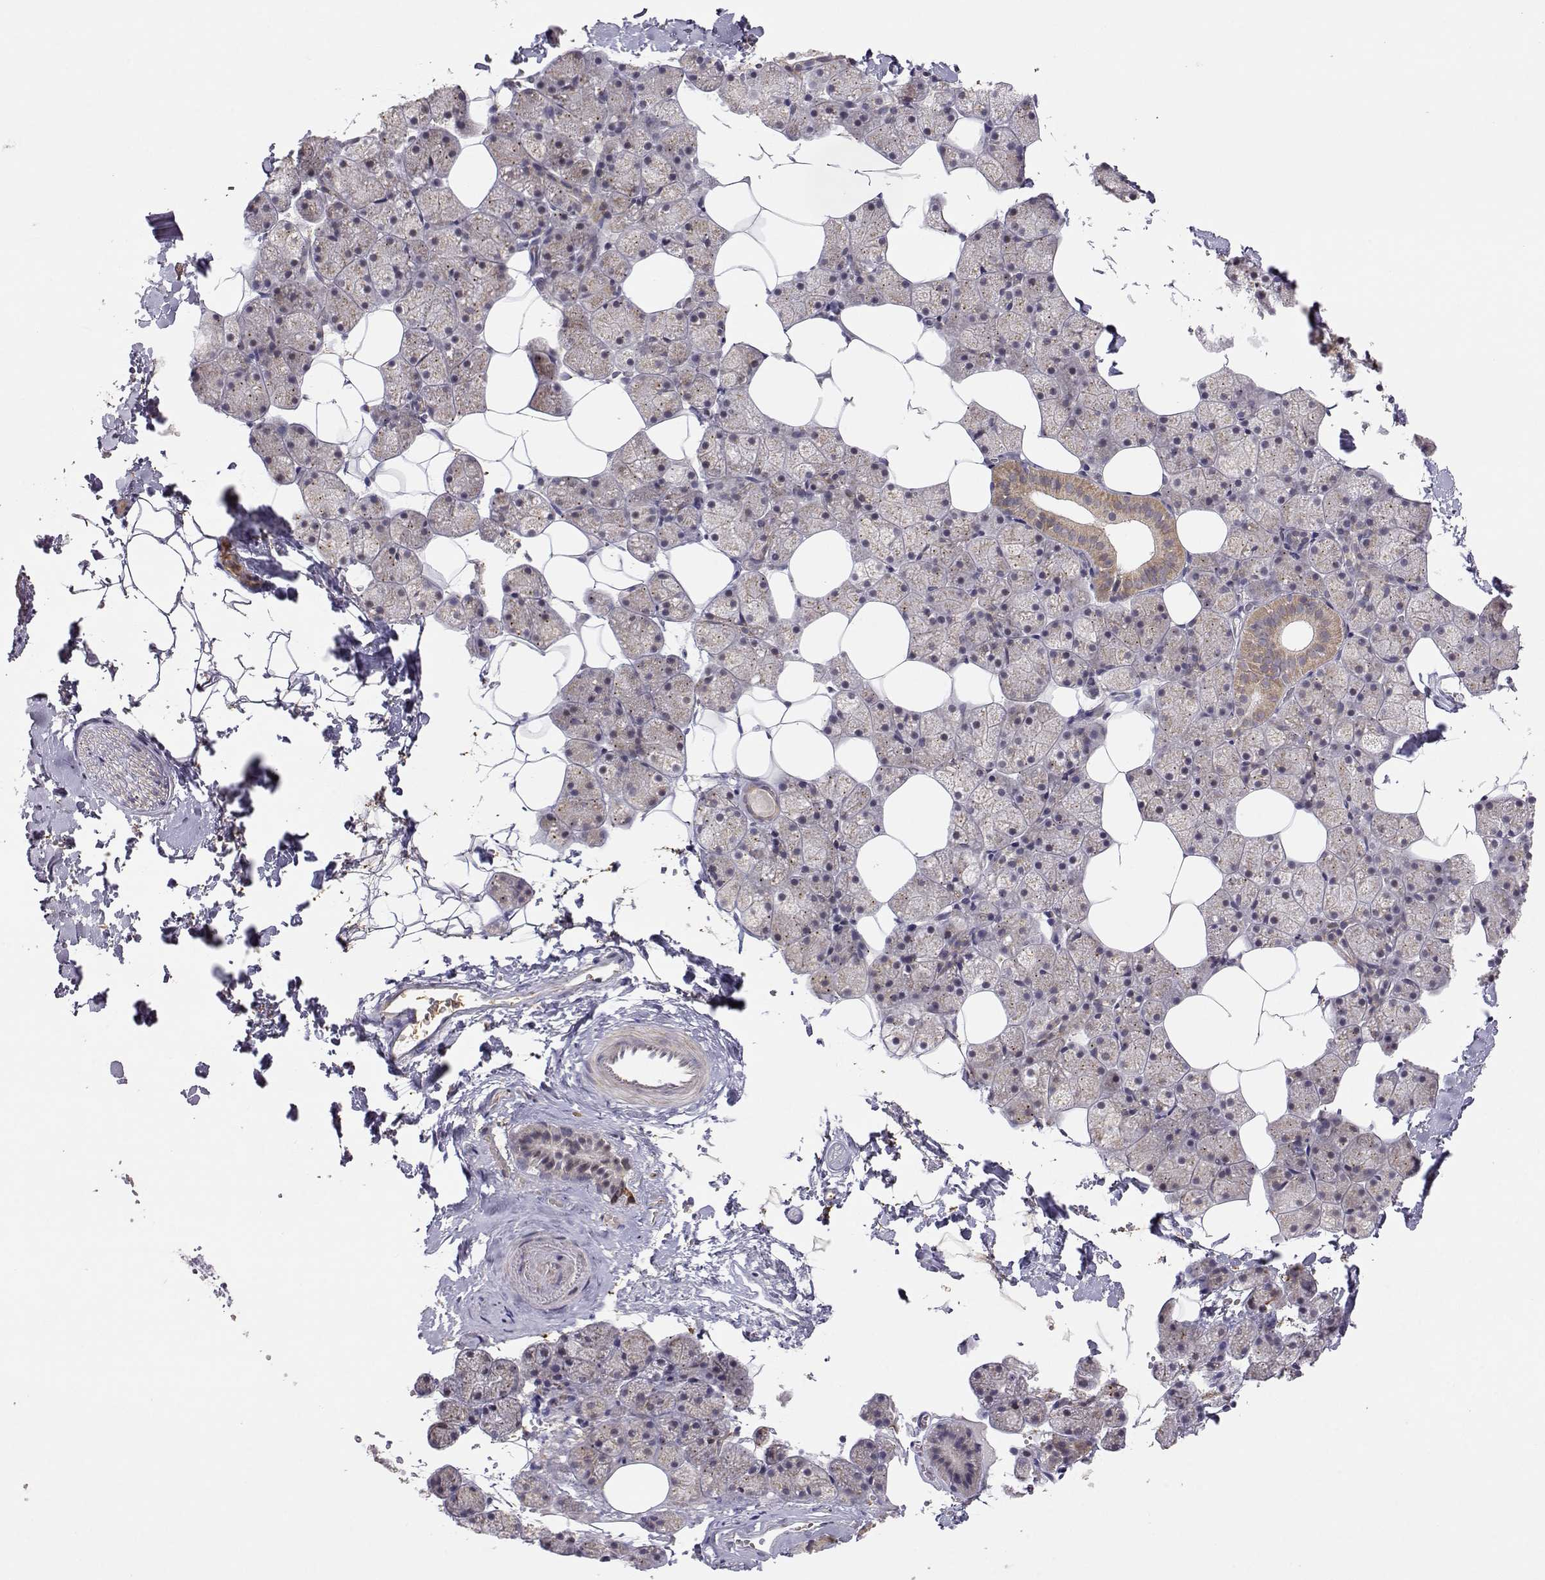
{"staining": {"intensity": "weak", "quantity": ">75%", "location": "cytoplasmic/membranous"}, "tissue": "salivary gland", "cell_type": "Glandular cells", "image_type": "normal", "snomed": [{"axis": "morphology", "description": "Normal tissue, NOS"}, {"axis": "topography", "description": "Salivary gland"}], "caption": "DAB immunohistochemical staining of benign human salivary gland displays weak cytoplasmic/membranous protein staining in approximately >75% of glandular cells.", "gene": "EXOG", "patient": {"sex": "male", "age": 38}}